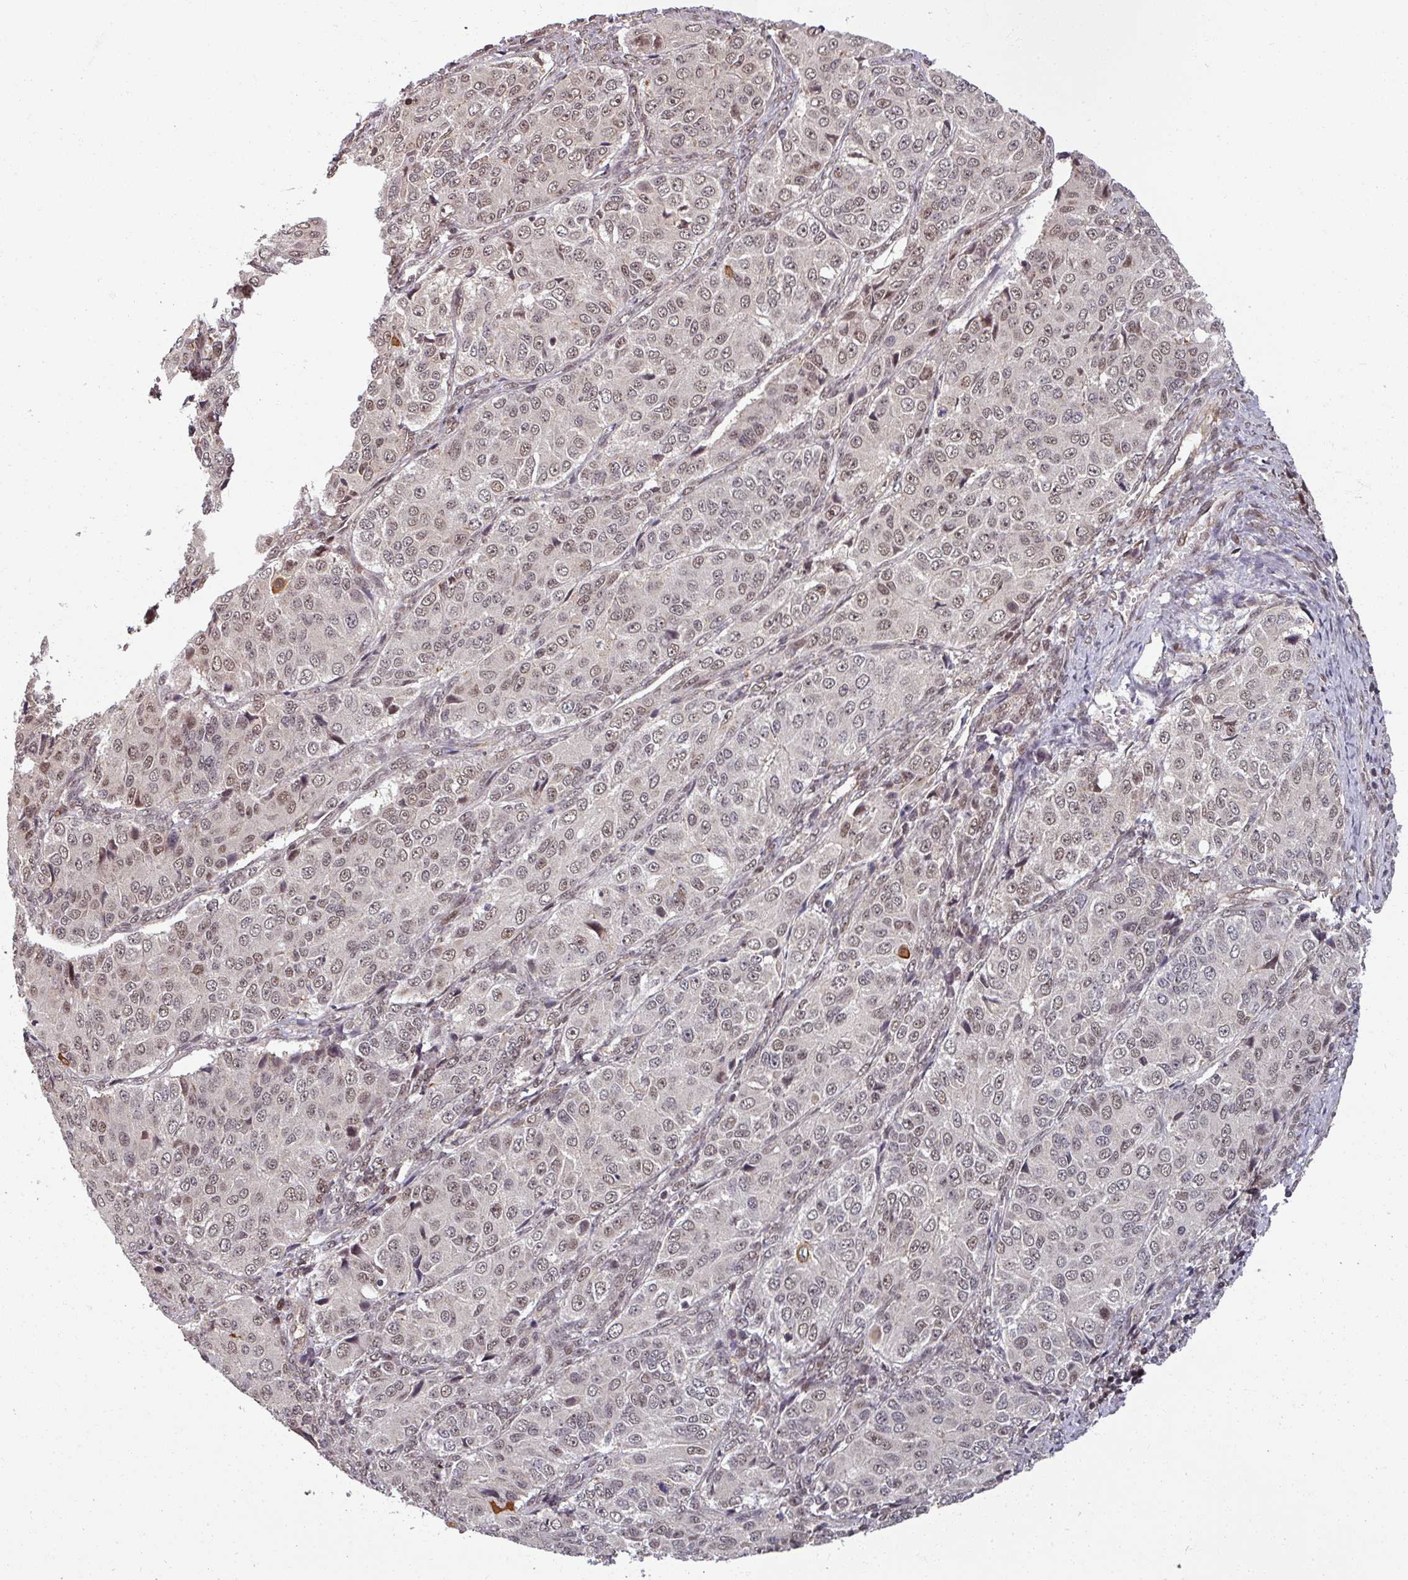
{"staining": {"intensity": "weak", "quantity": ">75%", "location": "nuclear"}, "tissue": "ovarian cancer", "cell_type": "Tumor cells", "image_type": "cancer", "snomed": [{"axis": "morphology", "description": "Carcinoma, endometroid"}, {"axis": "topography", "description": "Ovary"}], "caption": "Tumor cells exhibit low levels of weak nuclear expression in approximately >75% of cells in human ovarian cancer (endometroid carcinoma).", "gene": "SWI5", "patient": {"sex": "female", "age": 51}}